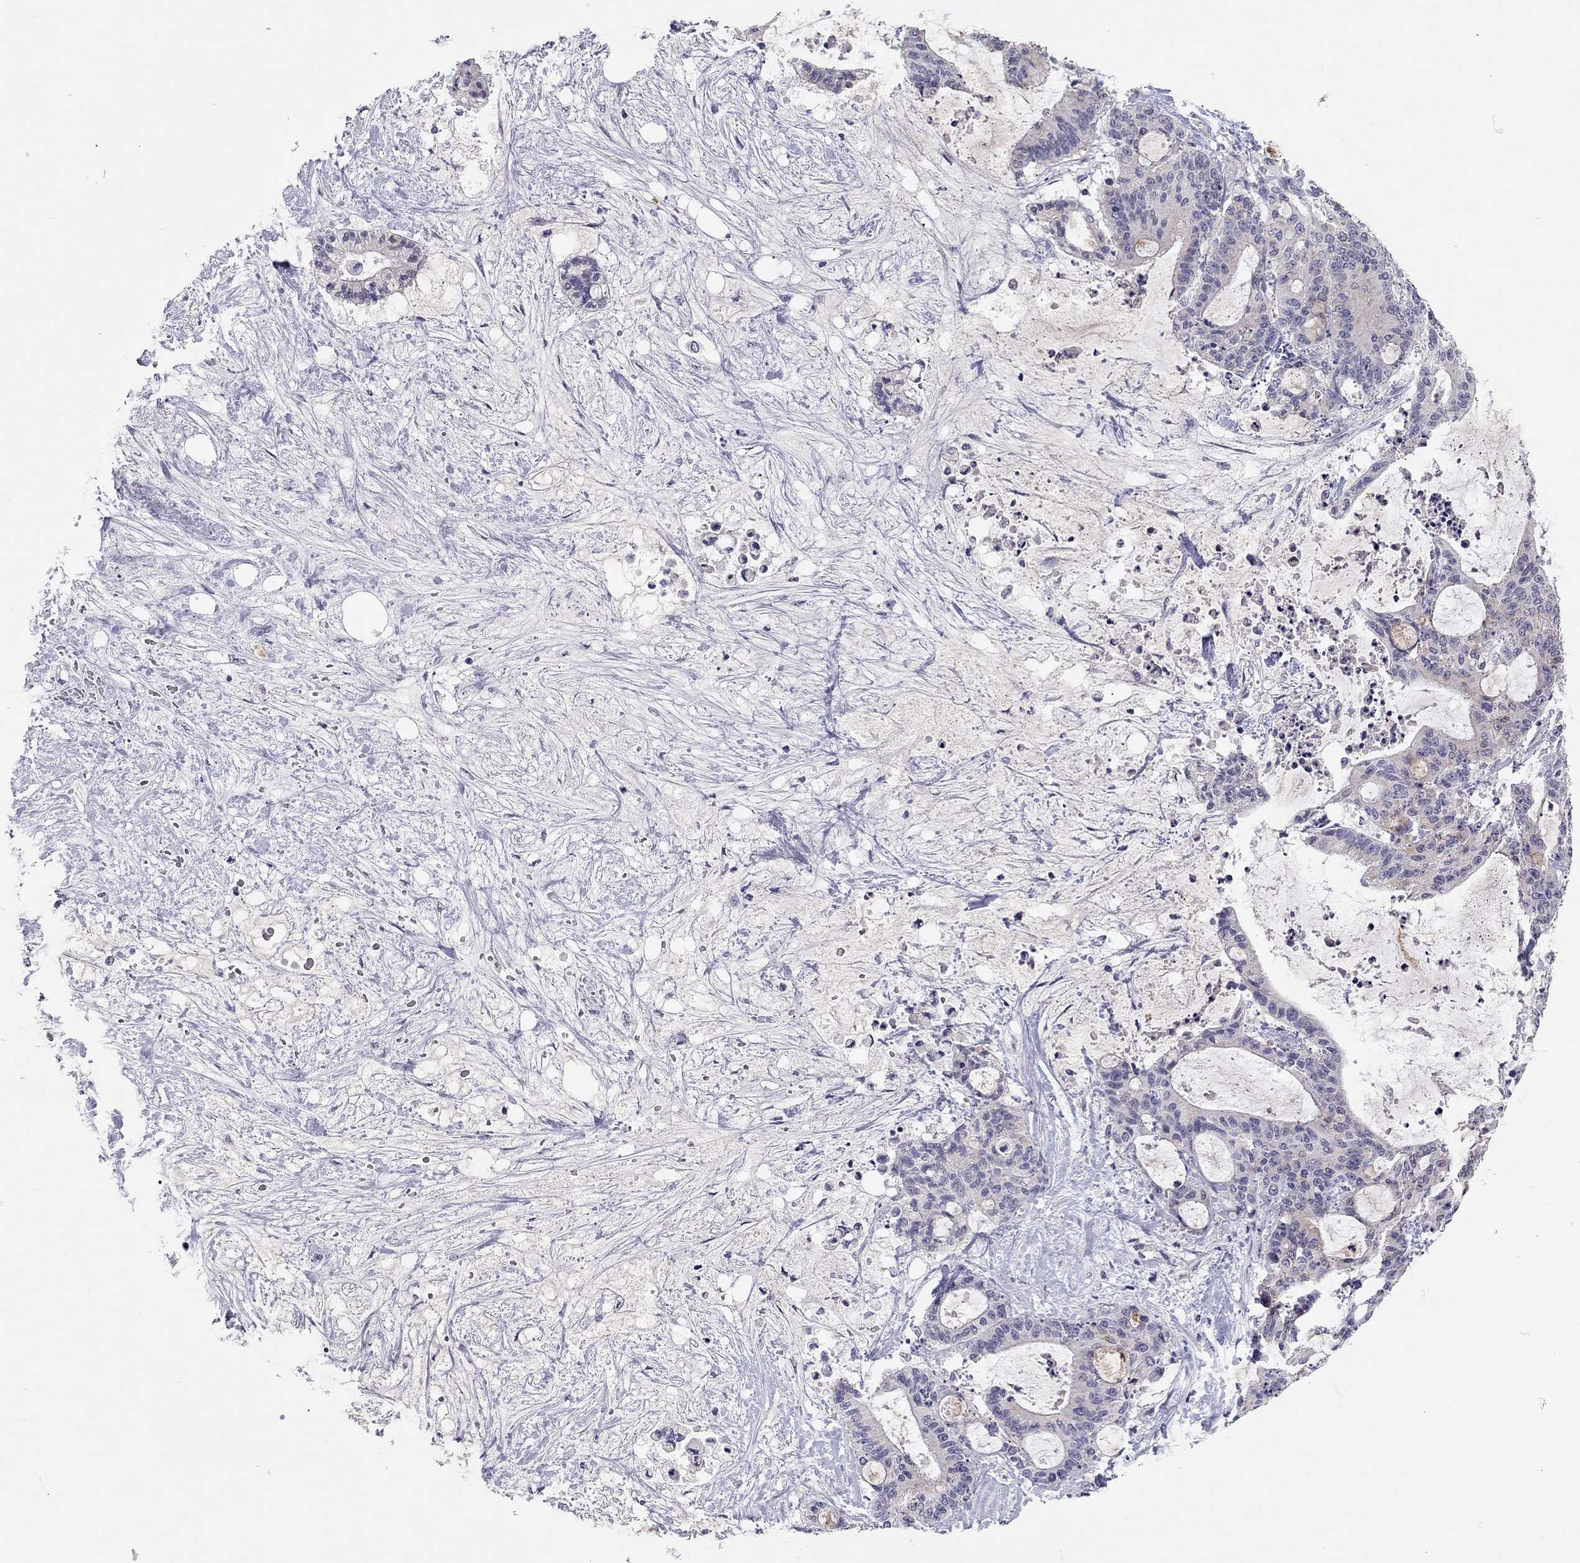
{"staining": {"intensity": "negative", "quantity": "none", "location": "none"}, "tissue": "liver cancer", "cell_type": "Tumor cells", "image_type": "cancer", "snomed": [{"axis": "morphology", "description": "Cholangiocarcinoma"}, {"axis": "topography", "description": "Liver"}], "caption": "Tumor cells are negative for protein expression in human liver cancer (cholangiocarcinoma). The staining was performed using DAB (3,3'-diaminobenzidine) to visualize the protein expression in brown, while the nuclei were stained in blue with hematoxylin (Magnification: 20x).", "gene": "SCARB1", "patient": {"sex": "female", "age": 73}}